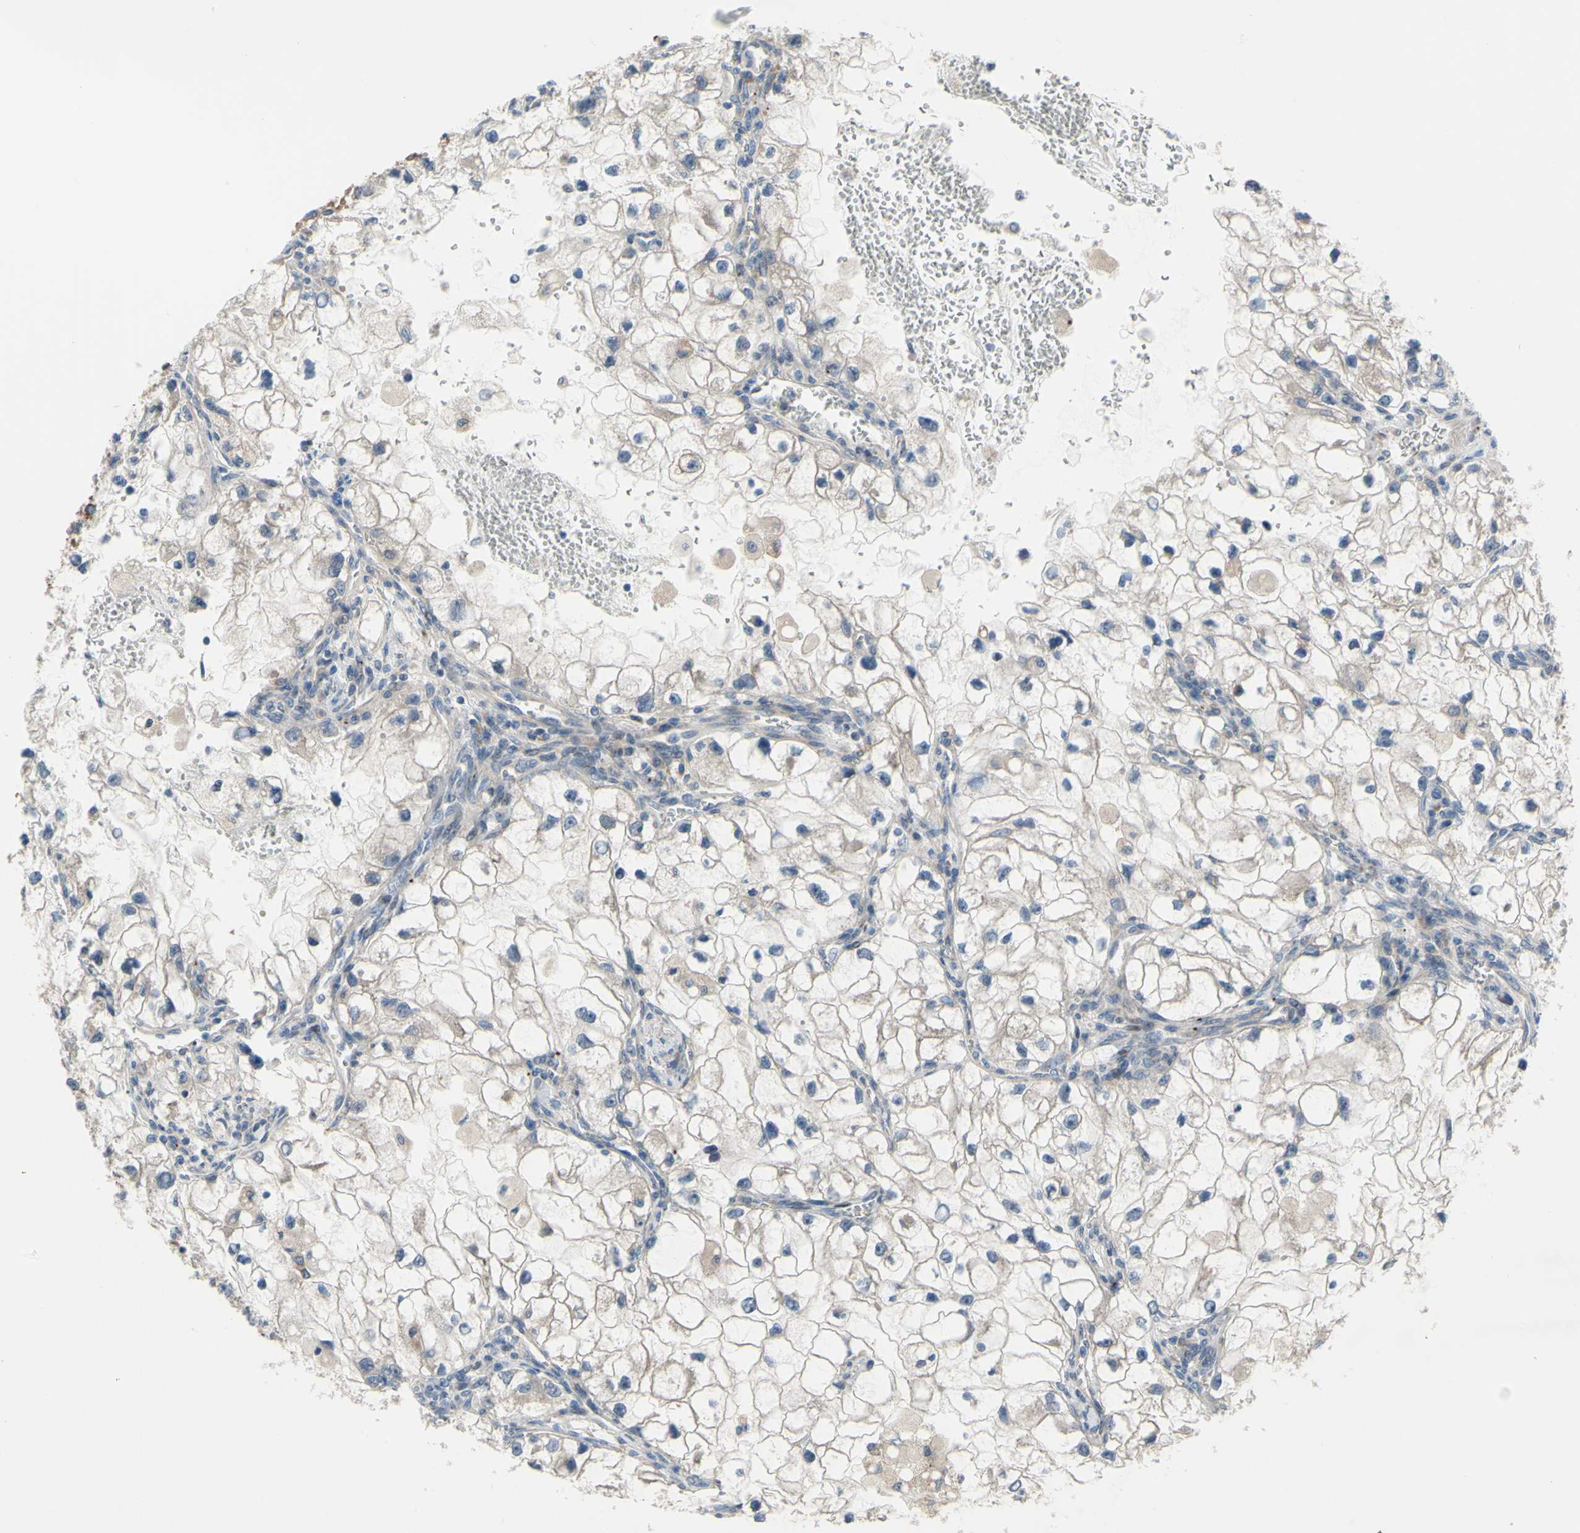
{"staining": {"intensity": "weak", "quantity": "<25%", "location": "cytoplasmic/membranous"}, "tissue": "renal cancer", "cell_type": "Tumor cells", "image_type": "cancer", "snomed": [{"axis": "morphology", "description": "Adenocarcinoma, NOS"}, {"axis": "topography", "description": "Kidney"}], "caption": "Tumor cells are negative for protein expression in human renal adenocarcinoma.", "gene": "GRAMD2B", "patient": {"sex": "female", "age": 70}}